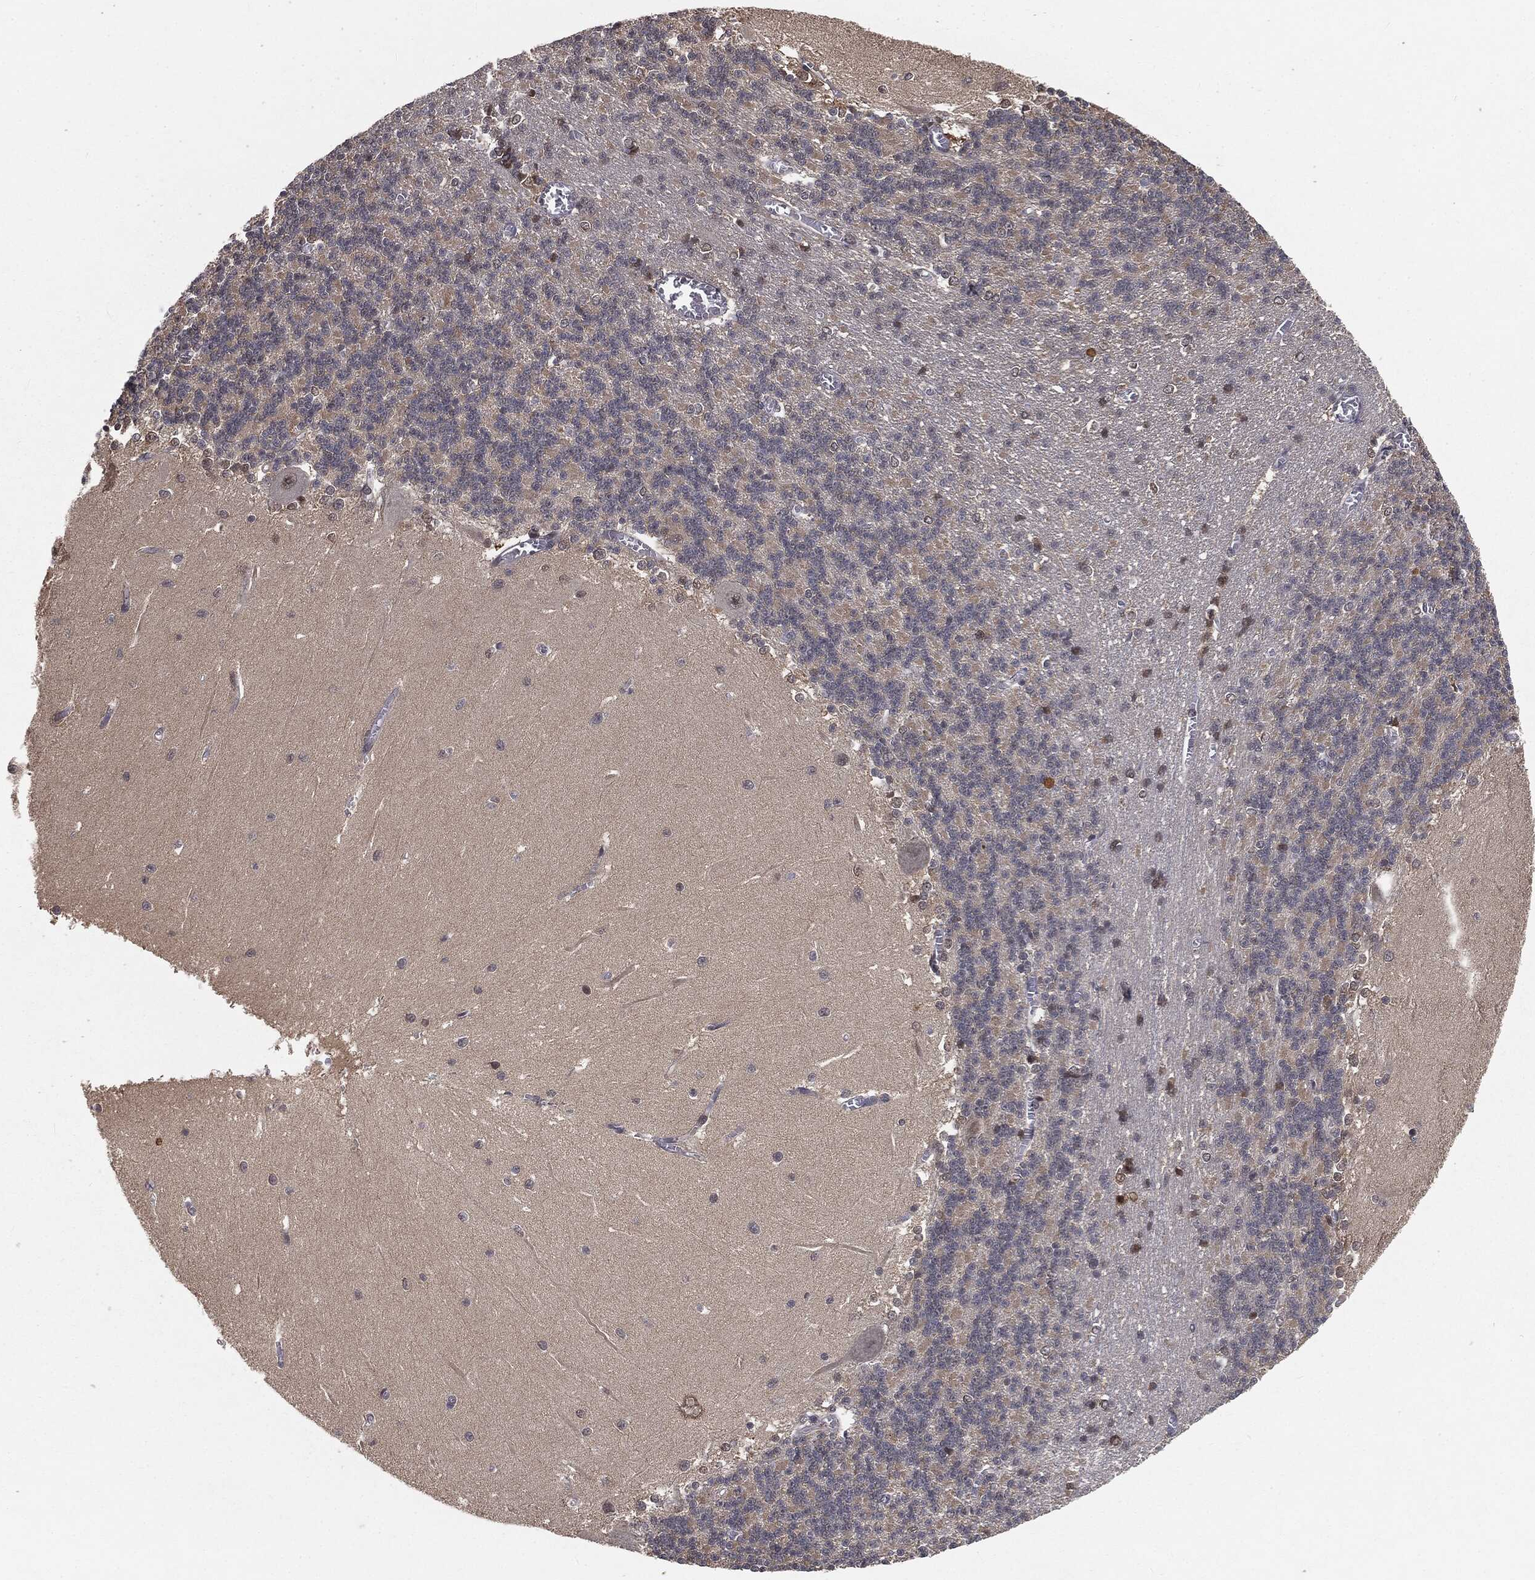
{"staining": {"intensity": "negative", "quantity": "none", "location": "none"}, "tissue": "cerebellum", "cell_type": "Cells in granular layer", "image_type": "normal", "snomed": [{"axis": "morphology", "description": "Normal tissue, NOS"}, {"axis": "topography", "description": "Cerebellum"}], "caption": "Histopathology image shows no significant protein expression in cells in granular layer of unremarkable cerebellum. (DAB (3,3'-diaminobenzidine) immunohistochemistry (IHC) with hematoxylin counter stain).", "gene": "FBXO7", "patient": {"sex": "male", "age": 37}}